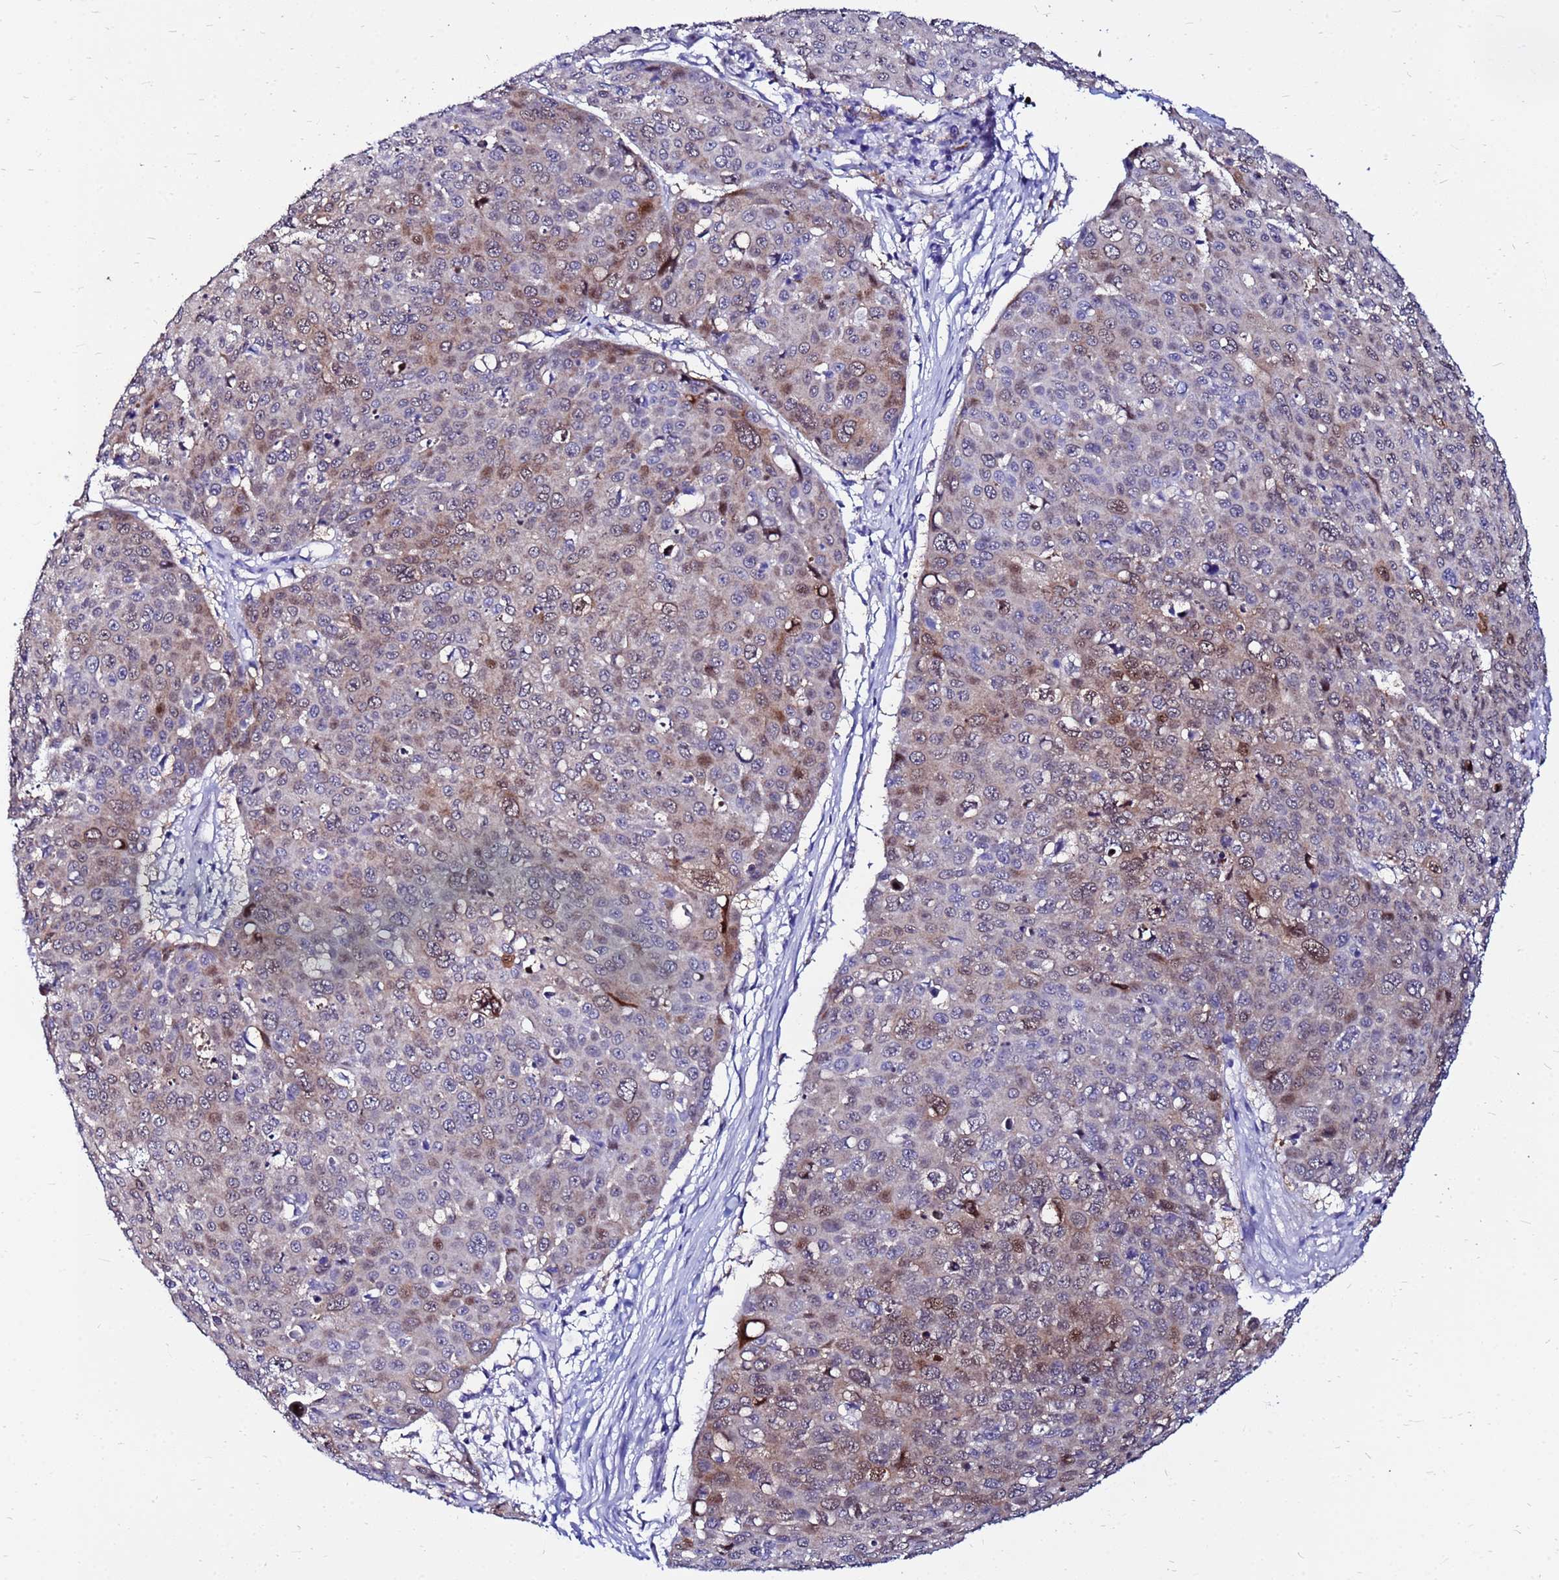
{"staining": {"intensity": "moderate", "quantity": "<25%", "location": "cytoplasmic/membranous,nuclear"}, "tissue": "skin cancer", "cell_type": "Tumor cells", "image_type": "cancer", "snomed": [{"axis": "morphology", "description": "Squamous cell carcinoma, NOS"}, {"axis": "topography", "description": "Skin"}], "caption": "Skin squamous cell carcinoma was stained to show a protein in brown. There is low levels of moderate cytoplasmic/membranous and nuclear positivity in about <25% of tumor cells. The staining was performed using DAB (3,3'-diaminobenzidine), with brown indicating positive protein expression. Nuclei are stained blue with hematoxylin.", "gene": "PPP1R14C", "patient": {"sex": "male", "age": 71}}